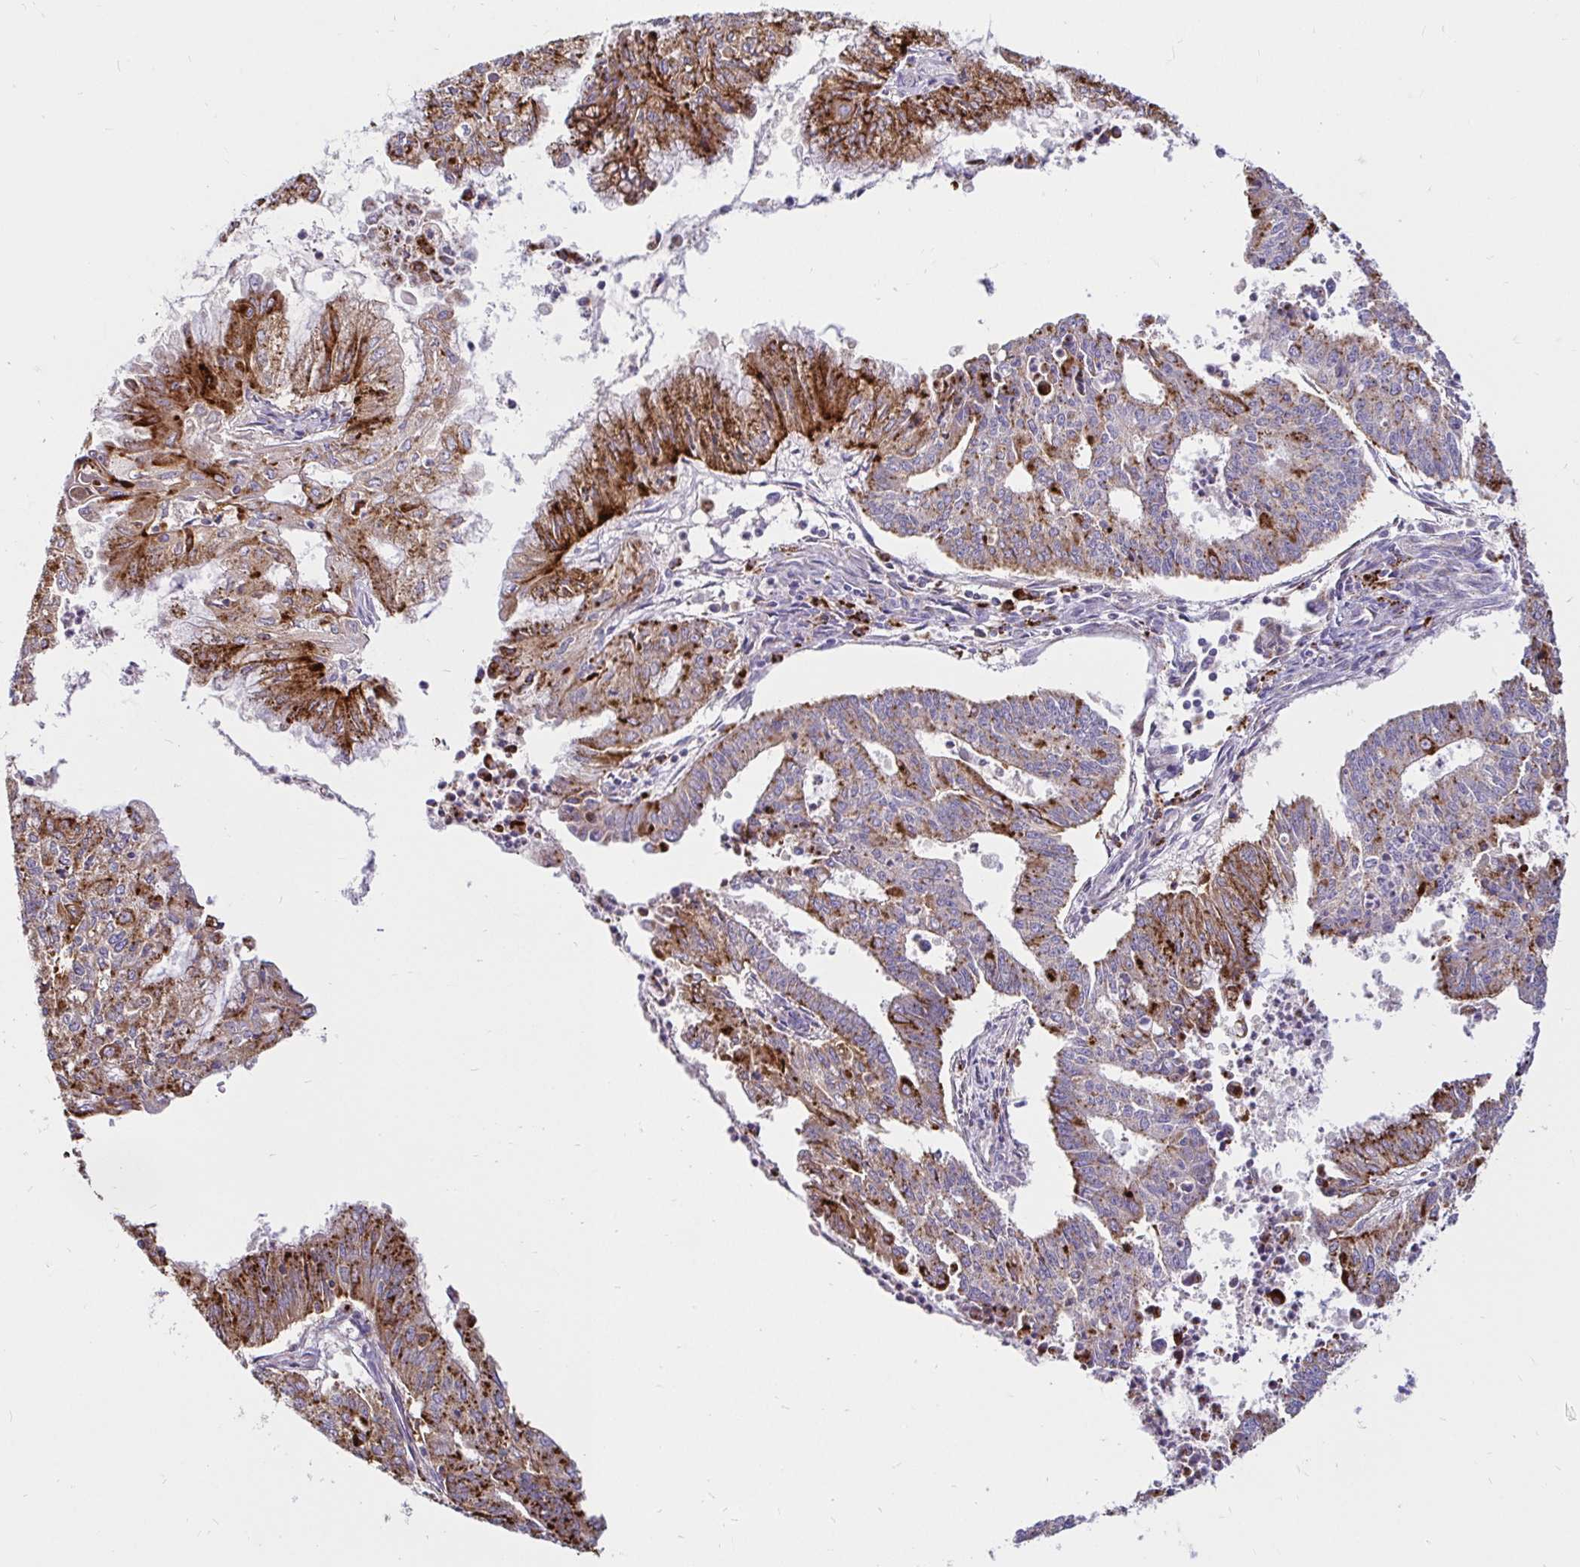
{"staining": {"intensity": "strong", "quantity": "25%-75%", "location": "cytoplasmic/membranous"}, "tissue": "endometrial cancer", "cell_type": "Tumor cells", "image_type": "cancer", "snomed": [{"axis": "morphology", "description": "Adenocarcinoma, NOS"}, {"axis": "topography", "description": "Endometrium"}], "caption": "Immunohistochemistry (IHC) of human endometrial cancer reveals high levels of strong cytoplasmic/membranous expression in about 25%-75% of tumor cells. (Stains: DAB in brown, nuclei in blue, Microscopy: brightfield microscopy at high magnification).", "gene": "FUCA1", "patient": {"sex": "female", "age": 61}}